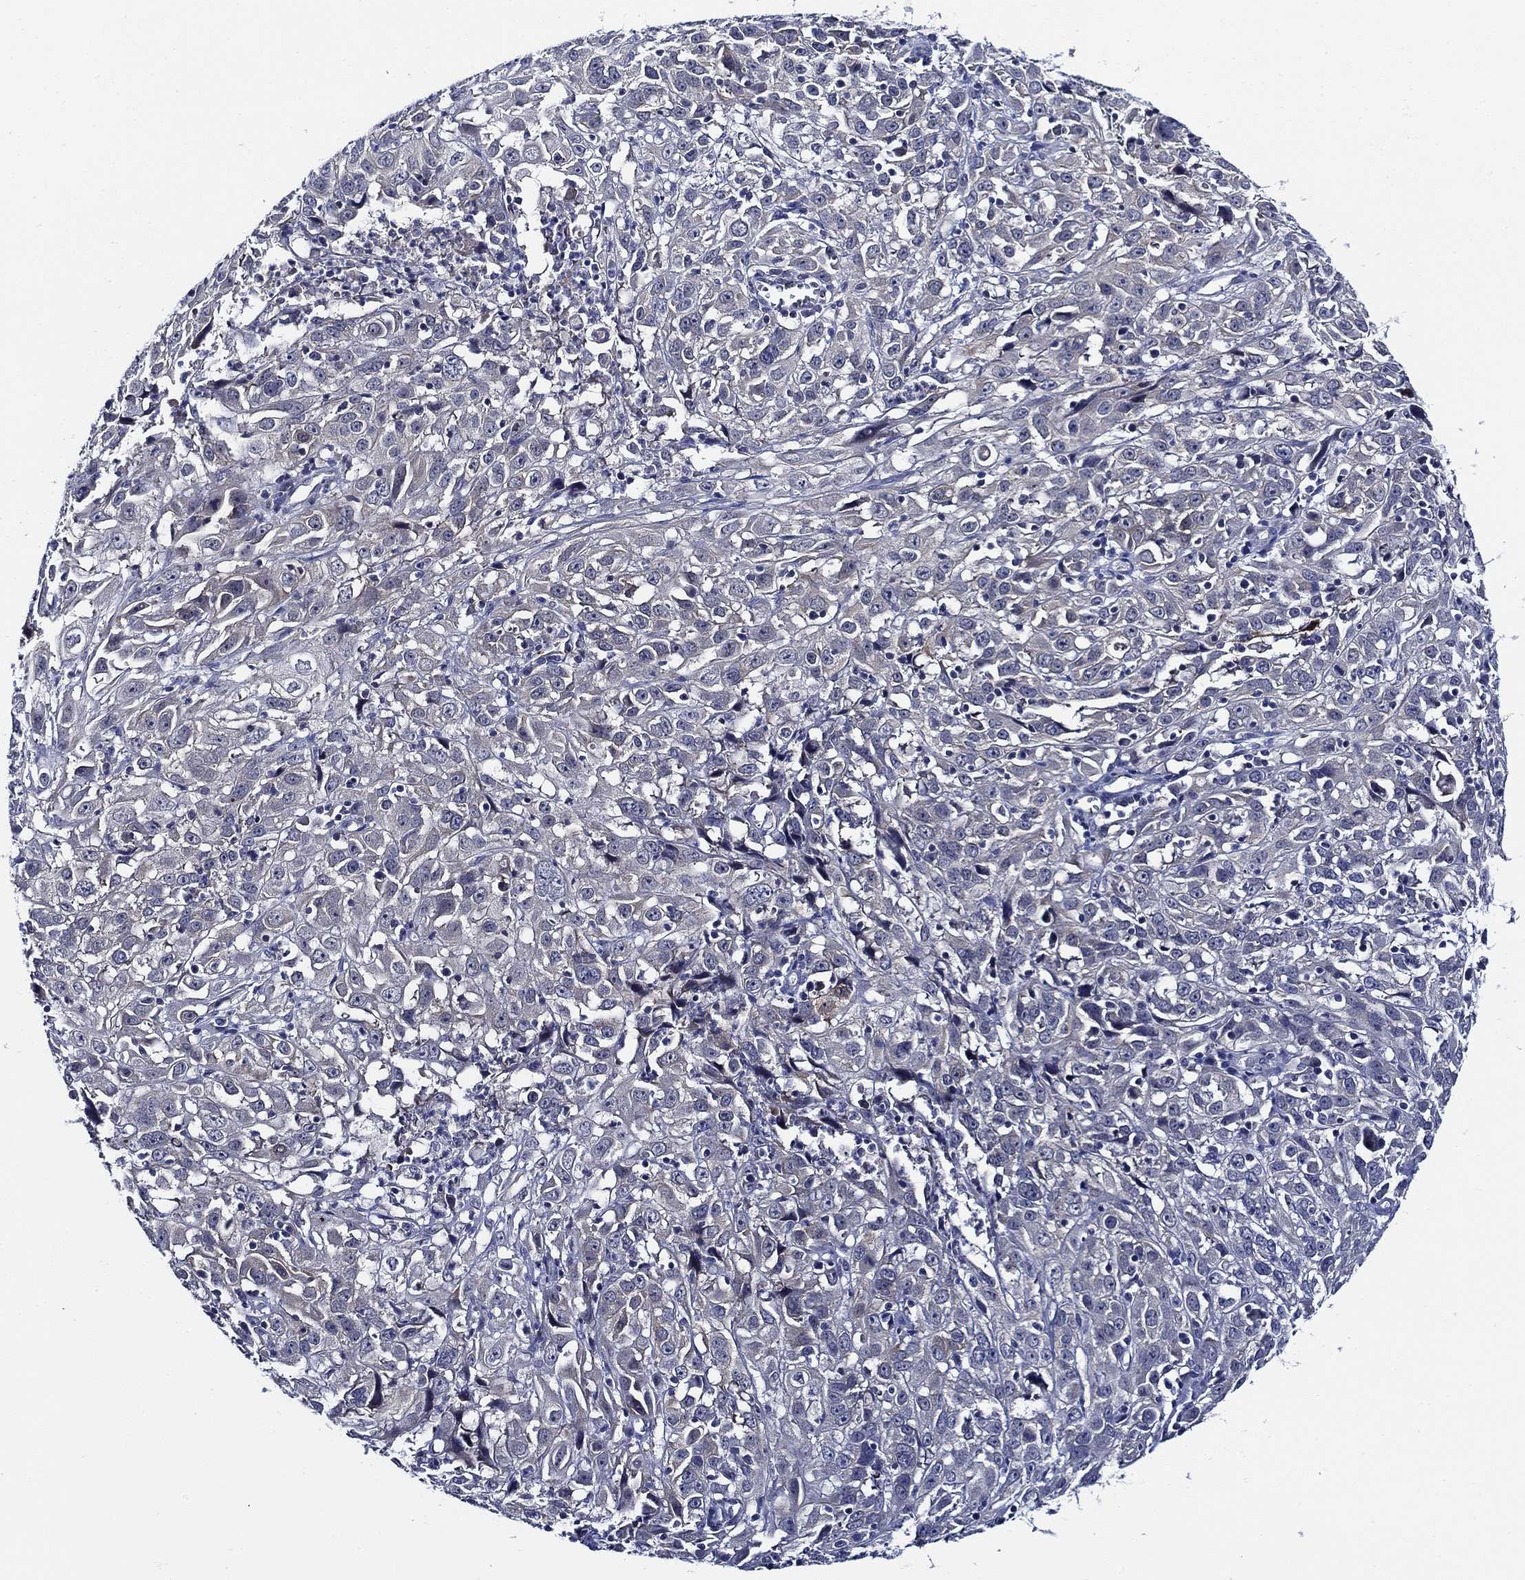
{"staining": {"intensity": "negative", "quantity": "none", "location": "none"}, "tissue": "cervical cancer", "cell_type": "Tumor cells", "image_type": "cancer", "snomed": [{"axis": "morphology", "description": "Squamous cell carcinoma, NOS"}, {"axis": "topography", "description": "Cervix"}], "caption": "Cervical cancer (squamous cell carcinoma) stained for a protein using immunohistochemistry exhibits no positivity tumor cells.", "gene": "ALOX12", "patient": {"sex": "female", "age": 32}}